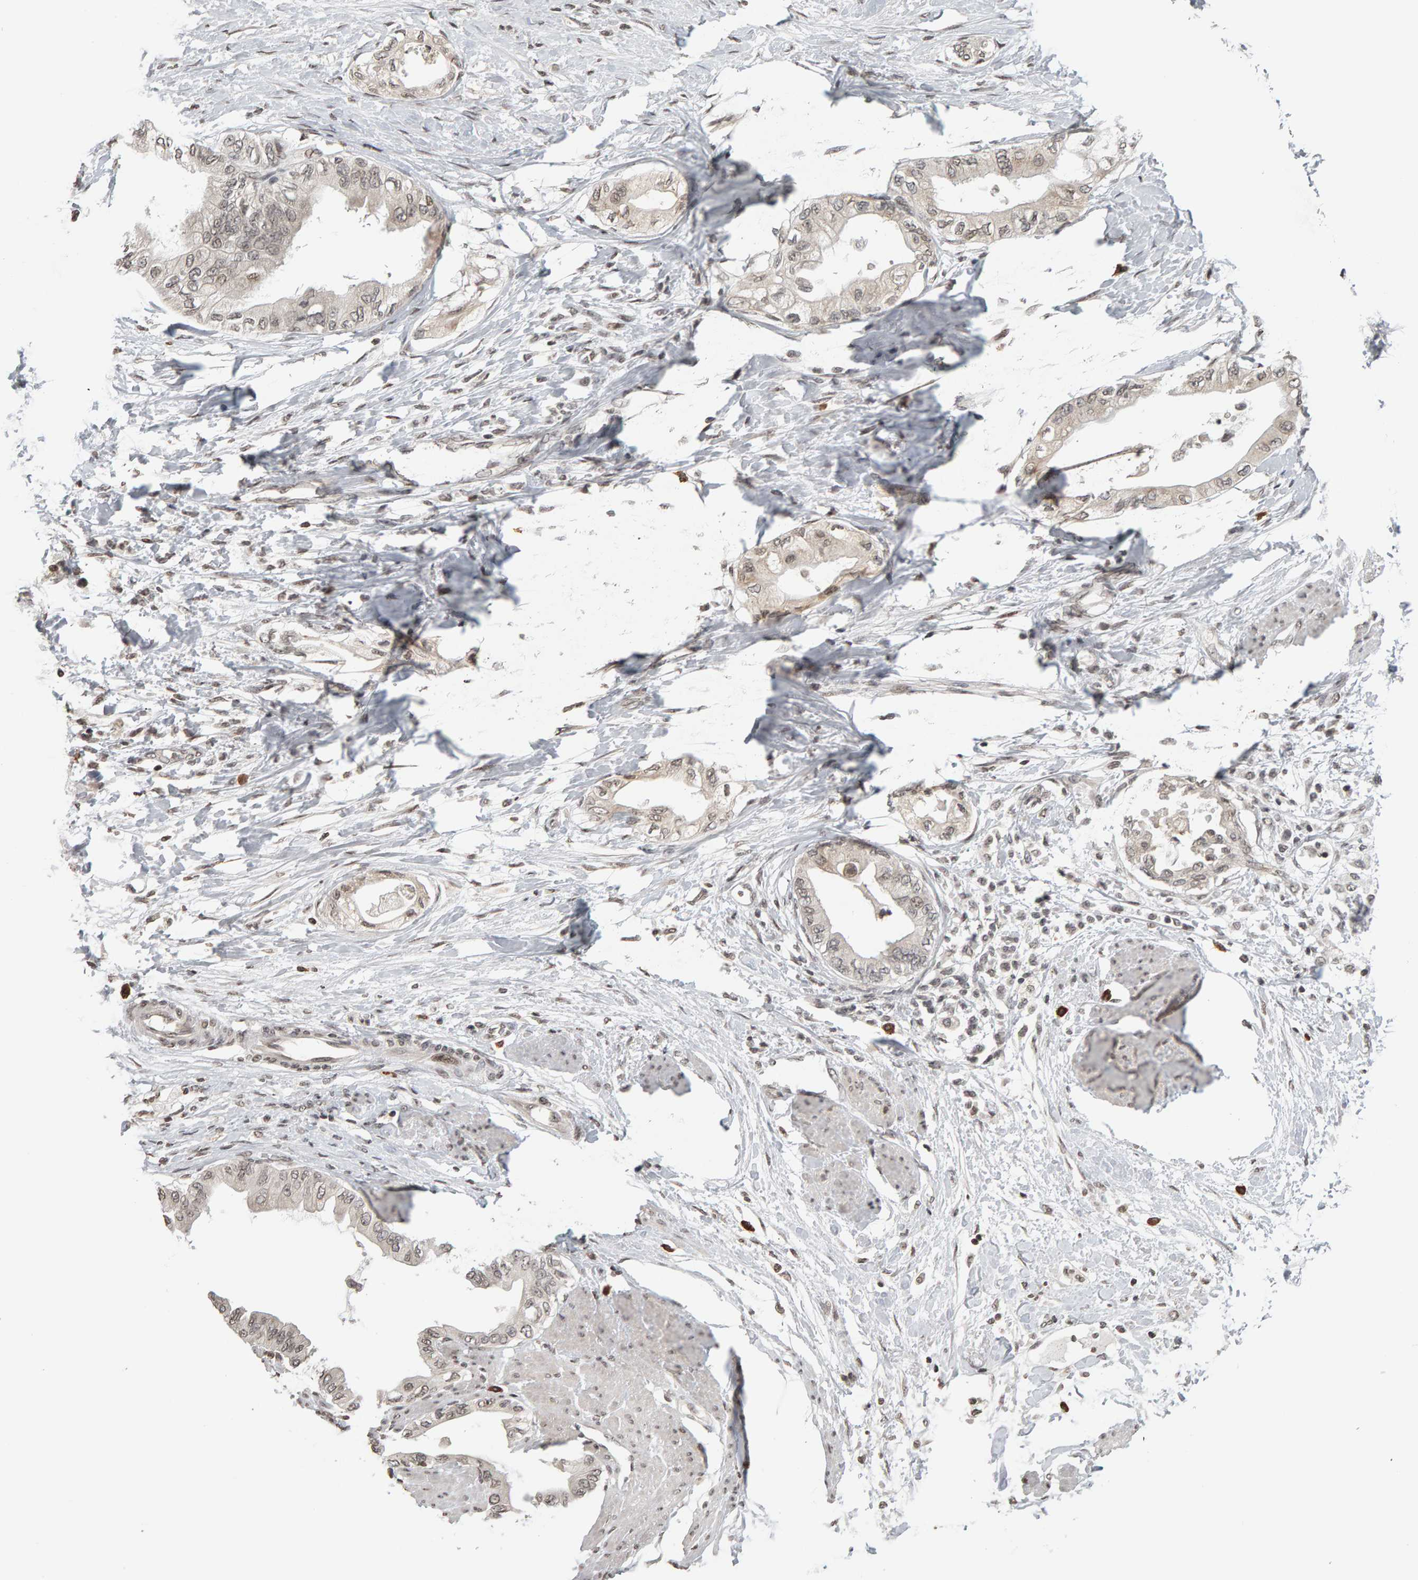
{"staining": {"intensity": "weak", "quantity": ">75%", "location": "nuclear"}, "tissue": "pancreatic cancer", "cell_type": "Tumor cells", "image_type": "cancer", "snomed": [{"axis": "morphology", "description": "Normal tissue, NOS"}, {"axis": "morphology", "description": "Adenocarcinoma, NOS"}, {"axis": "topography", "description": "Pancreas"}, {"axis": "topography", "description": "Duodenum"}], "caption": "About >75% of tumor cells in pancreatic cancer (adenocarcinoma) demonstrate weak nuclear protein positivity as visualized by brown immunohistochemical staining.", "gene": "TRAM1", "patient": {"sex": "female", "age": 60}}